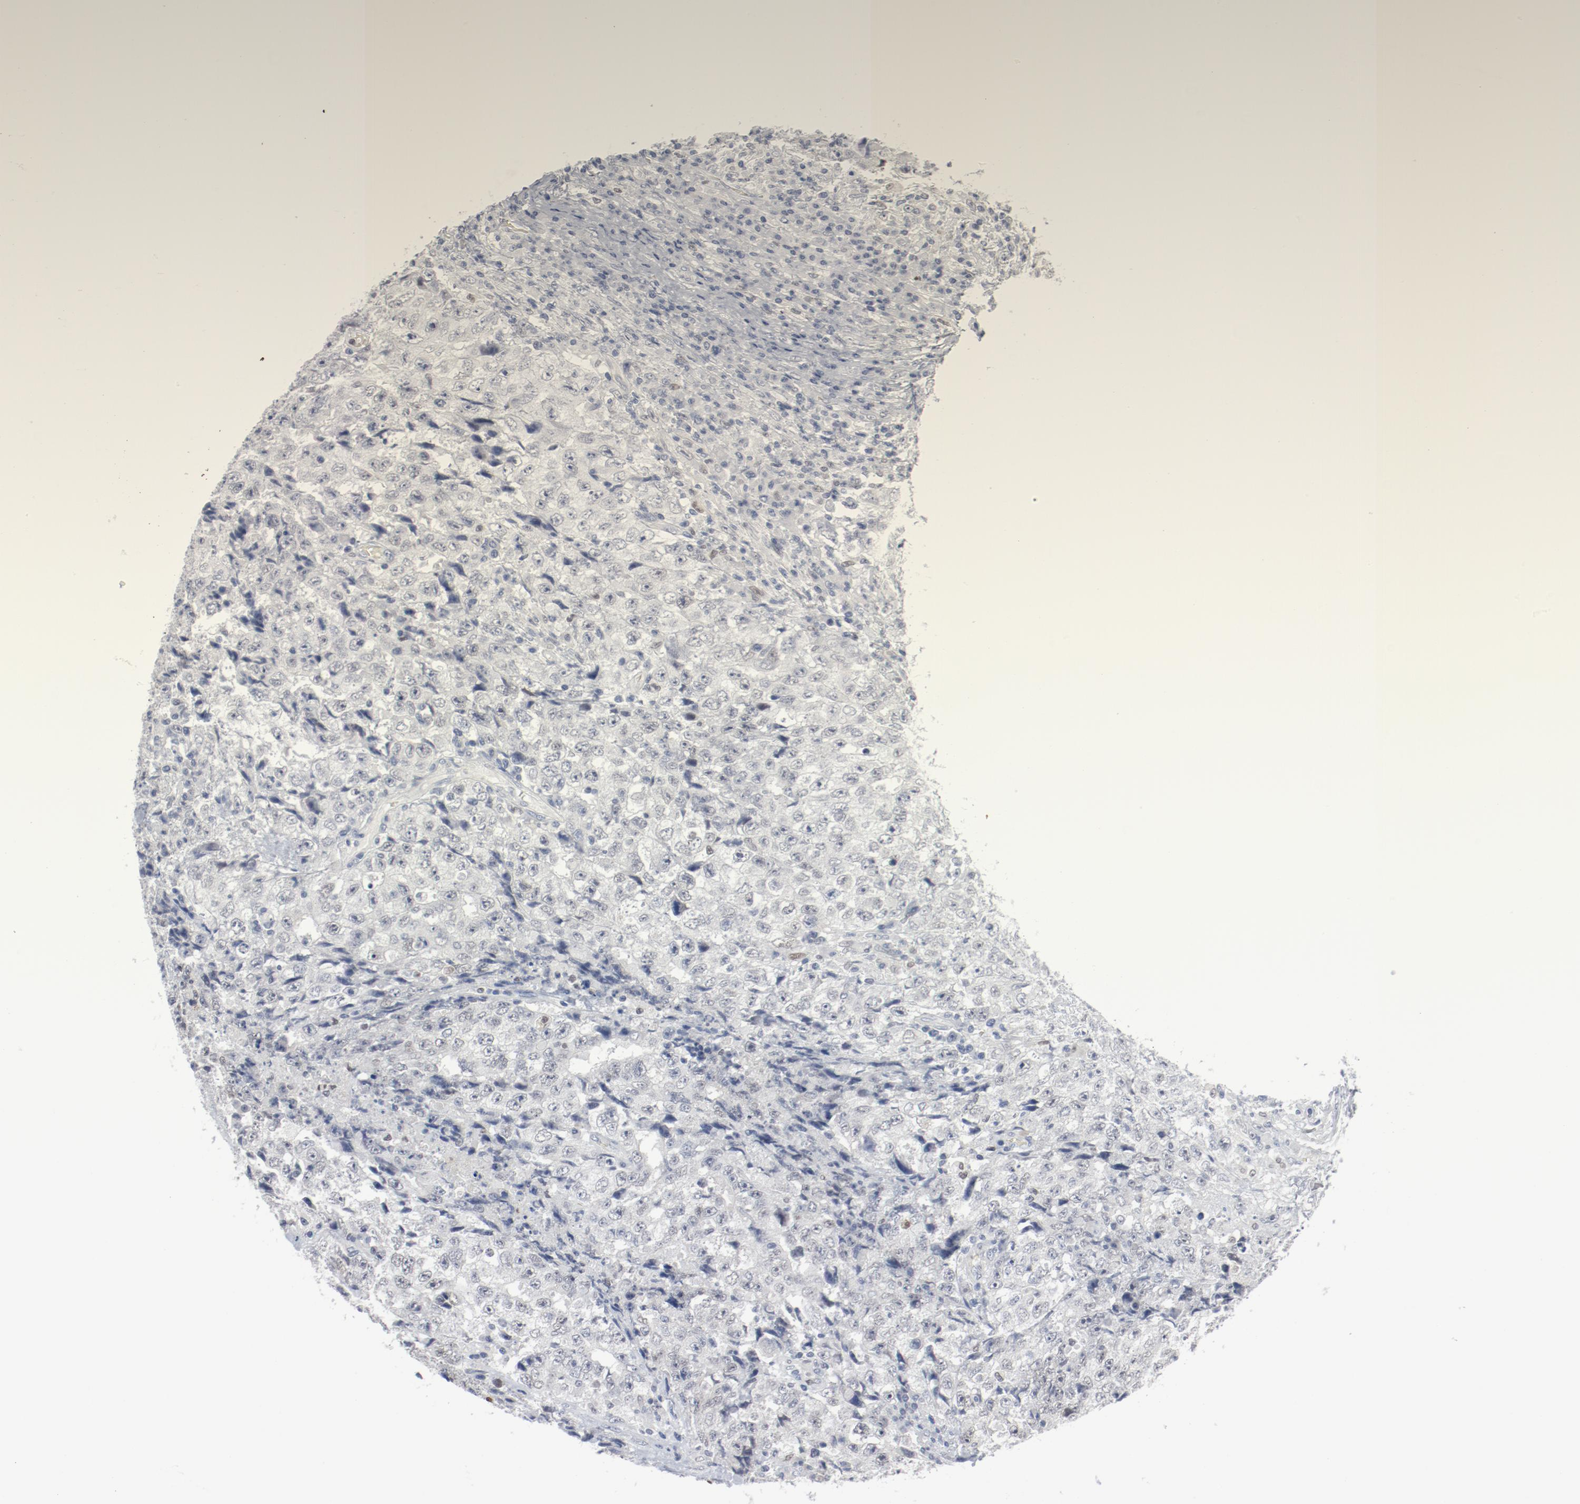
{"staining": {"intensity": "negative", "quantity": "none", "location": "none"}, "tissue": "testis cancer", "cell_type": "Tumor cells", "image_type": "cancer", "snomed": [{"axis": "morphology", "description": "Necrosis, NOS"}, {"axis": "morphology", "description": "Carcinoma, Embryonal, NOS"}, {"axis": "topography", "description": "Testis"}], "caption": "Photomicrograph shows no protein positivity in tumor cells of embryonal carcinoma (testis) tissue. (DAB (3,3'-diaminobenzidine) IHC, high magnification).", "gene": "FOXN2", "patient": {"sex": "male", "age": 19}}